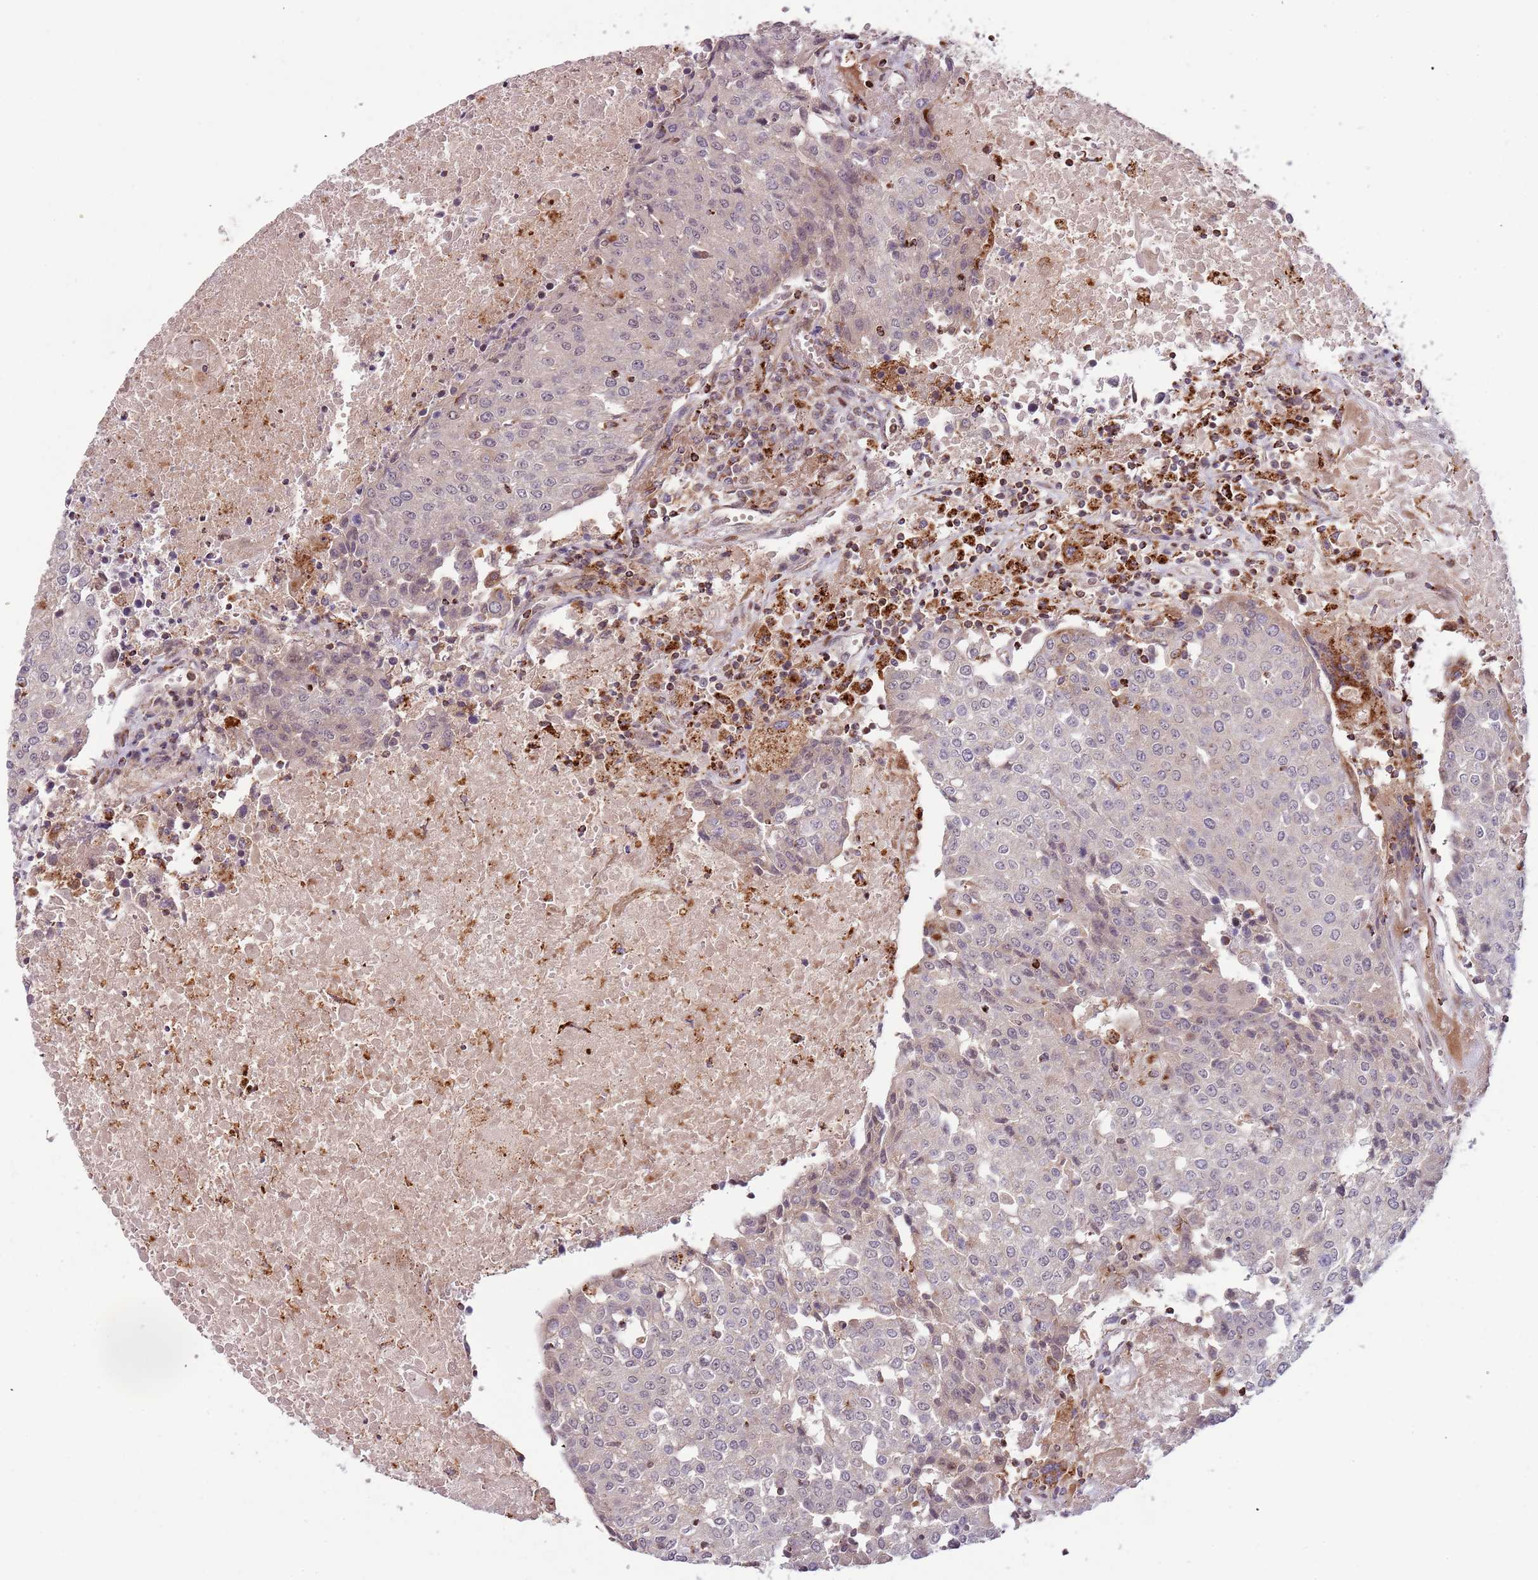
{"staining": {"intensity": "negative", "quantity": "none", "location": "none"}, "tissue": "urothelial cancer", "cell_type": "Tumor cells", "image_type": "cancer", "snomed": [{"axis": "morphology", "description": "Urothelial carcinoma, High grade"}, {"axis": "topography", "description": "Urinary bladder"}], "caption": "There is no significant staining in tumor cells of urothelial cancer. (DAB immunohistochemistry, high magnification).", "gene": "ULK3", "patient": {"sex": "female", "age": 85}}